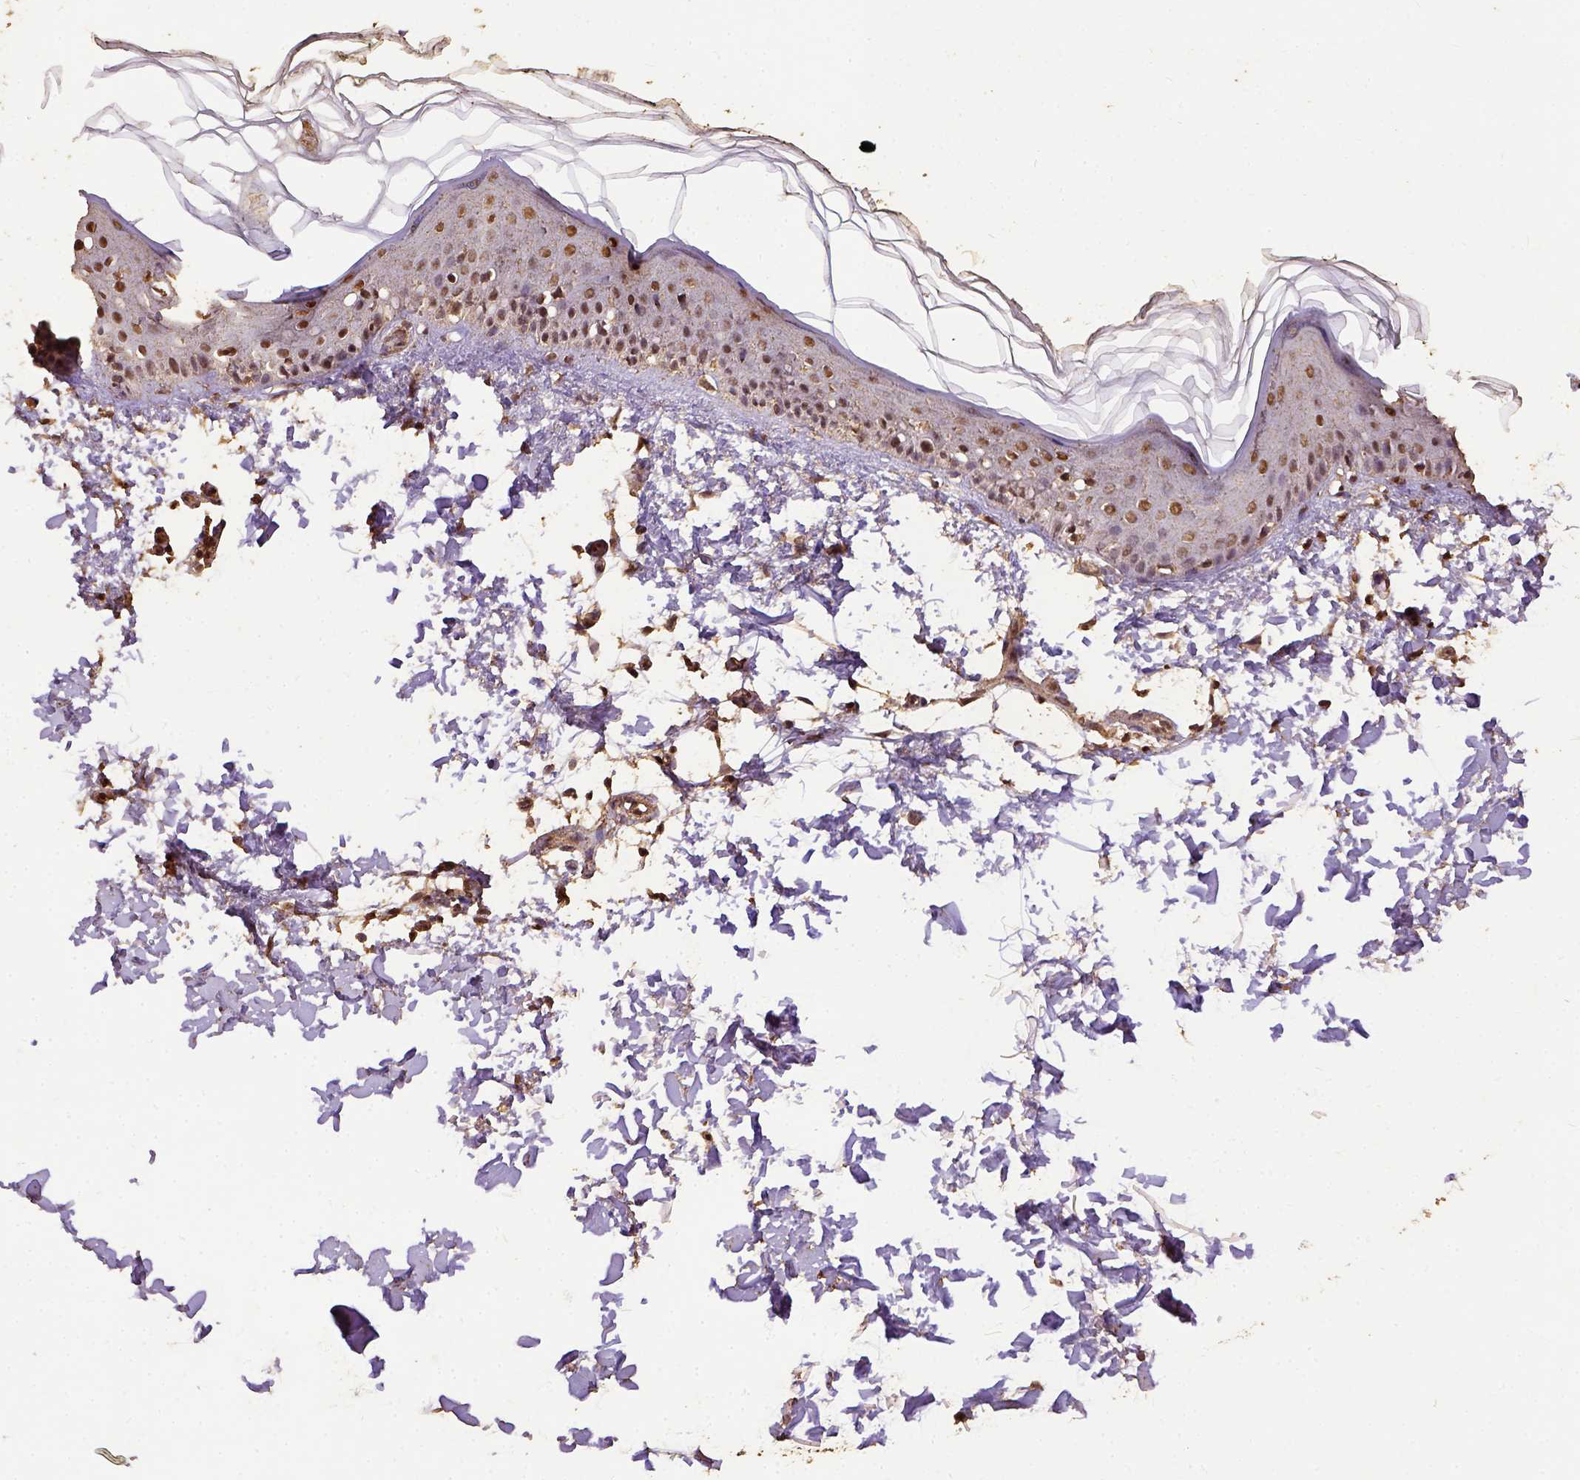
{"staining": {"intensity": "moderate", "quantity": ">75%", "location": "cytoplasmic/membranous,nuclear"}, "tissue": "skin", "cell_type": "Fibroblasts", "image_type": "normal", "snomed": [{"axis": "morphology", "description": "Normal tissue, NOS"}, {"axis": "topography", "description": "Skin"}], "caption": "IHC staining of unremarkable skin, which shows medium levels of moderate cytoplasmic/membranous,nuclear positivity in approximately >75% of fibroblasts indicating moderate cytoplasmic/membranous,nuclear protein positivity. The staining was performed using DAB (3,3'-diaminobenzidine) (brown) for protein detection and nuclei were counterstained in hematoxylin (blue).", "gene": "NACC1", "patient": {"sex": "female", "age": 62}}